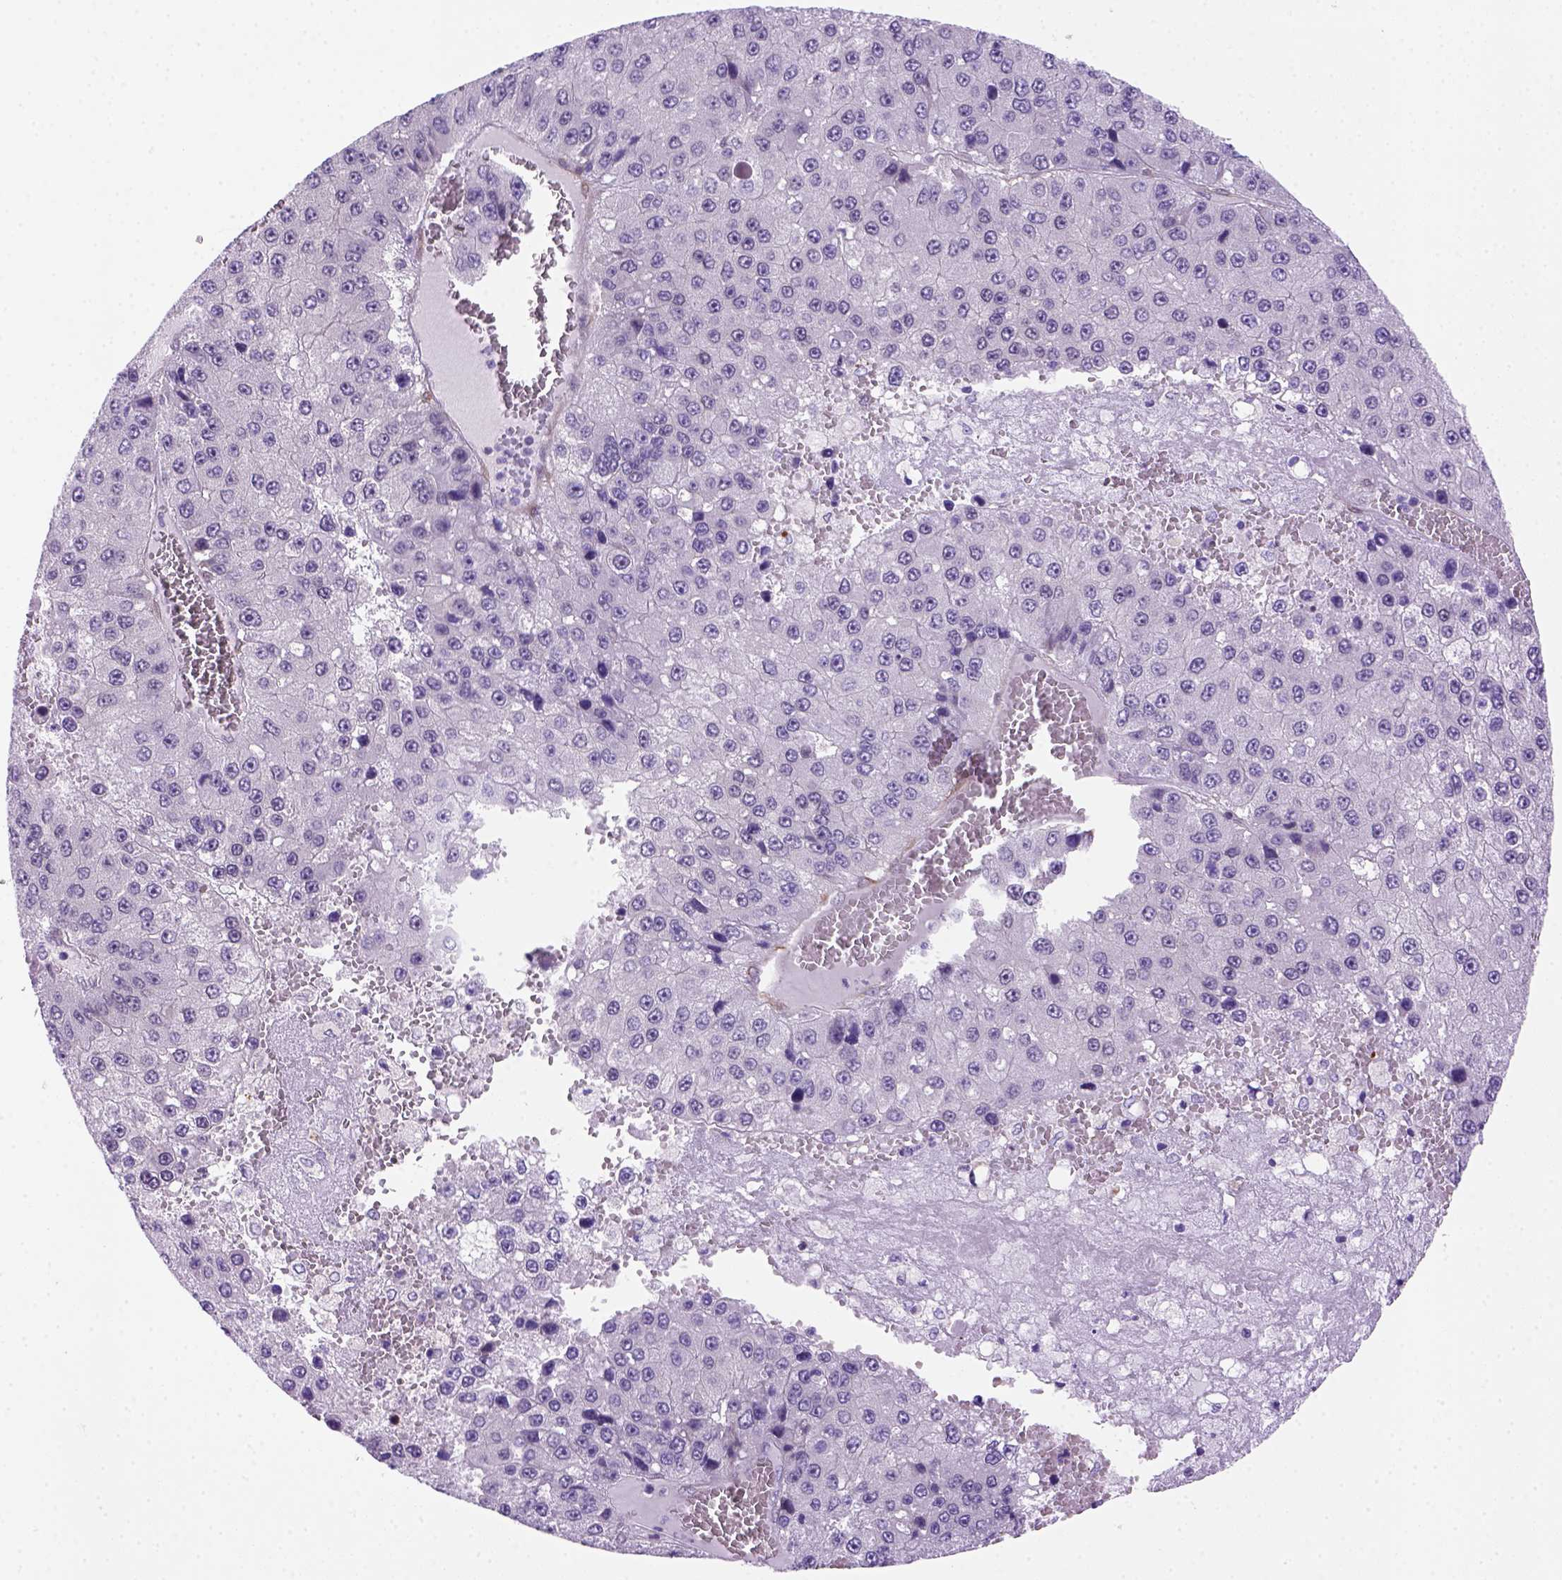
{"staining": {"intensity": "negative", "quantity": "none", "location": "none"}, "tissue": "liver cancer", "cell_type": "Tumor cells", "image_type": "cancer", "snomed": [{"axis": "morphology", "description": "Carcinoma, Hepatocellular, NOS"}, {"axis": "topography", "description": "Liver"}], "caption": "A high-resolution histopathology image shows immunohistochemistry (IHC) staining of liver hepatocellular carcinoma, which exhibits no significant positivity in tumor cells.", "gene": "MGMT", "patient": {"sex": "female", "age": 73}}